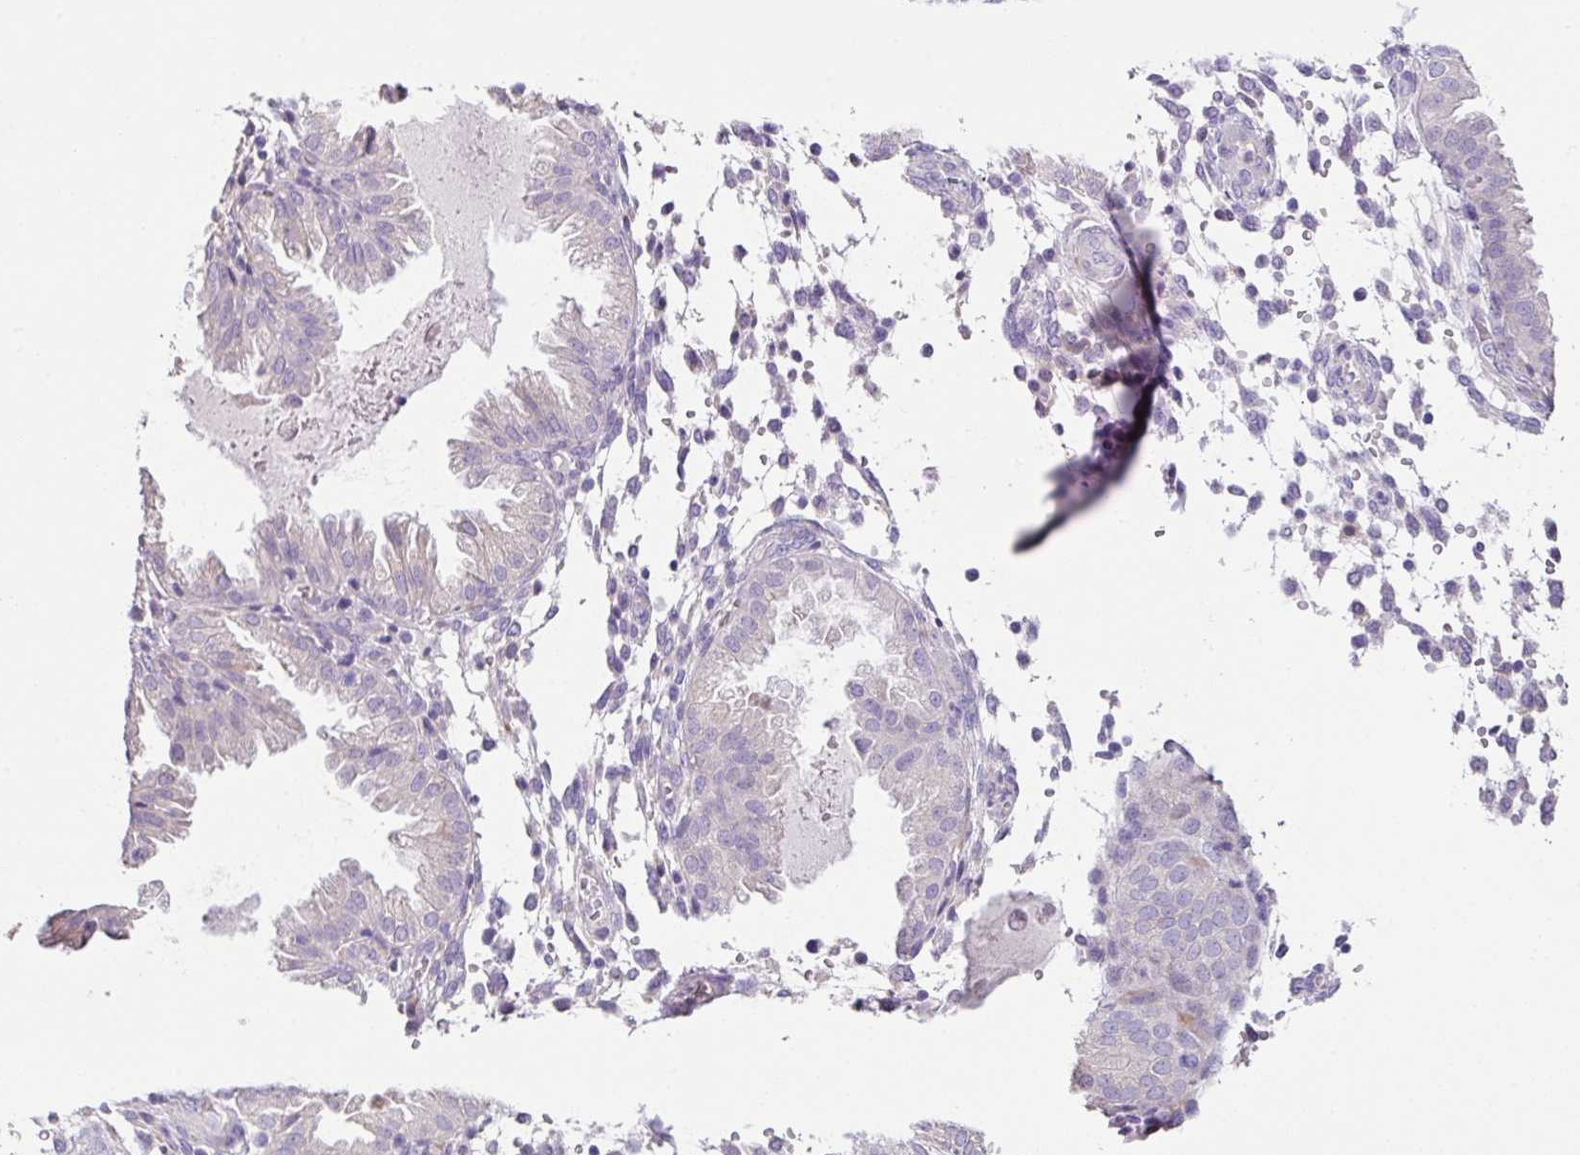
{"staining": {"intensity": "negative", "quantity": "none", "location": "none"}, "tissue": "endometrium", "cell_type": "Cells in endometrial stroma", "image_type": "normal", "snomed": [{"axis": "morphology", "description": "Normal tissue, NOS"}, {"axis": "topography", "description": "Endometrium"}], "caption": "Human endometrium stained for a protein using immunohistochemistry shows no positivity in cells in endometrial stroma.", "gene": "ZG16", "patient": {"sex": "female", "age": 33}}